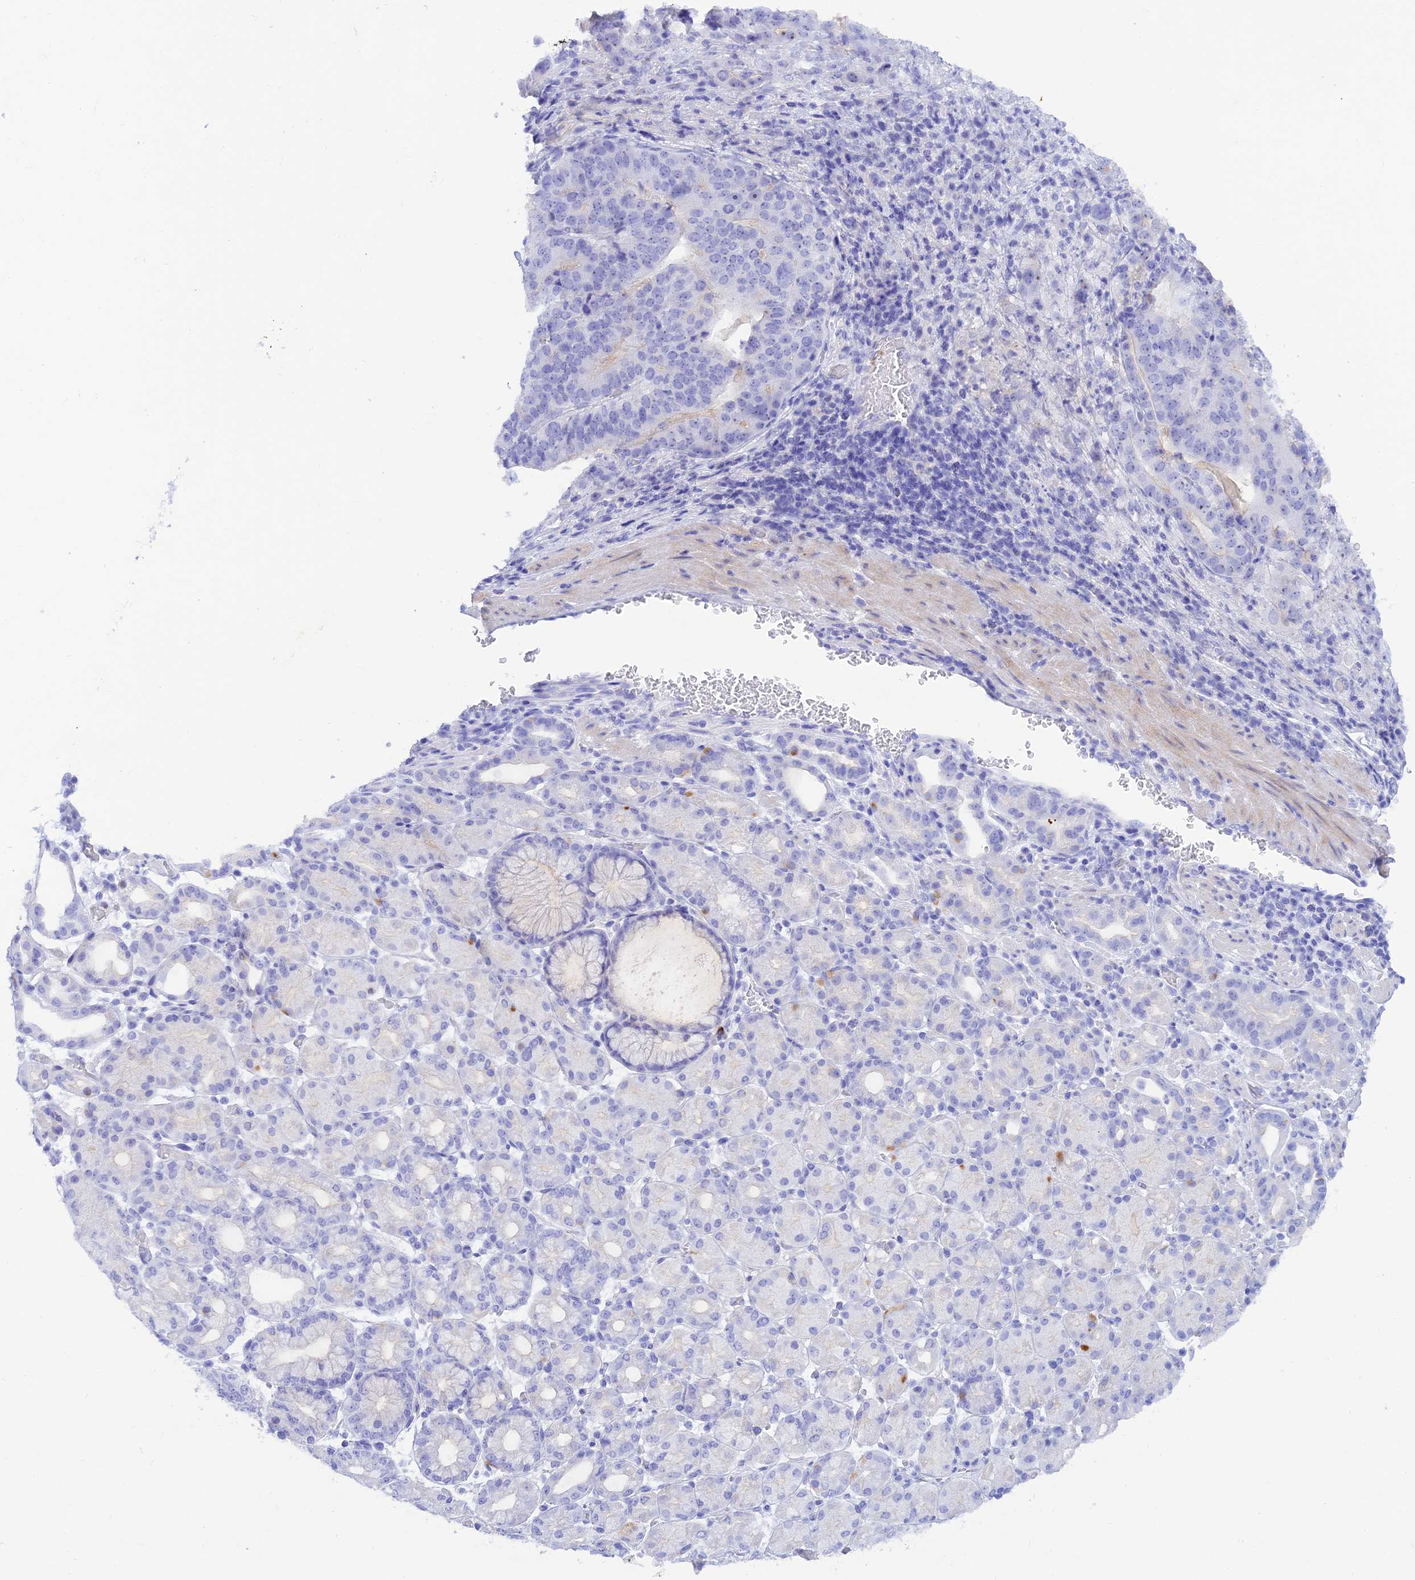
{"staining": {"intensity": "negative", "quantity": "none", "location": "none"}, "tissue": "stomach cancer", "cell_type": "Tumor cells", "image_type": "cancer", "snomed": [{"axis": "morphology", "description": "Adenocarcinoma, NOS"}, {"axis": "topography", "description": "Stomach"}], "caption": "High power microscopy image of an immunohistochemistry (IHC) histopathology image of stomach cancer (adenocarcinoma), revealing no significant staining in tumor cells. (DAB immunohistochemistry visualized using brightfield microscopy, high magnification).", "gene": "PRNP", "patient": {"sex": "male", "age": 48}}